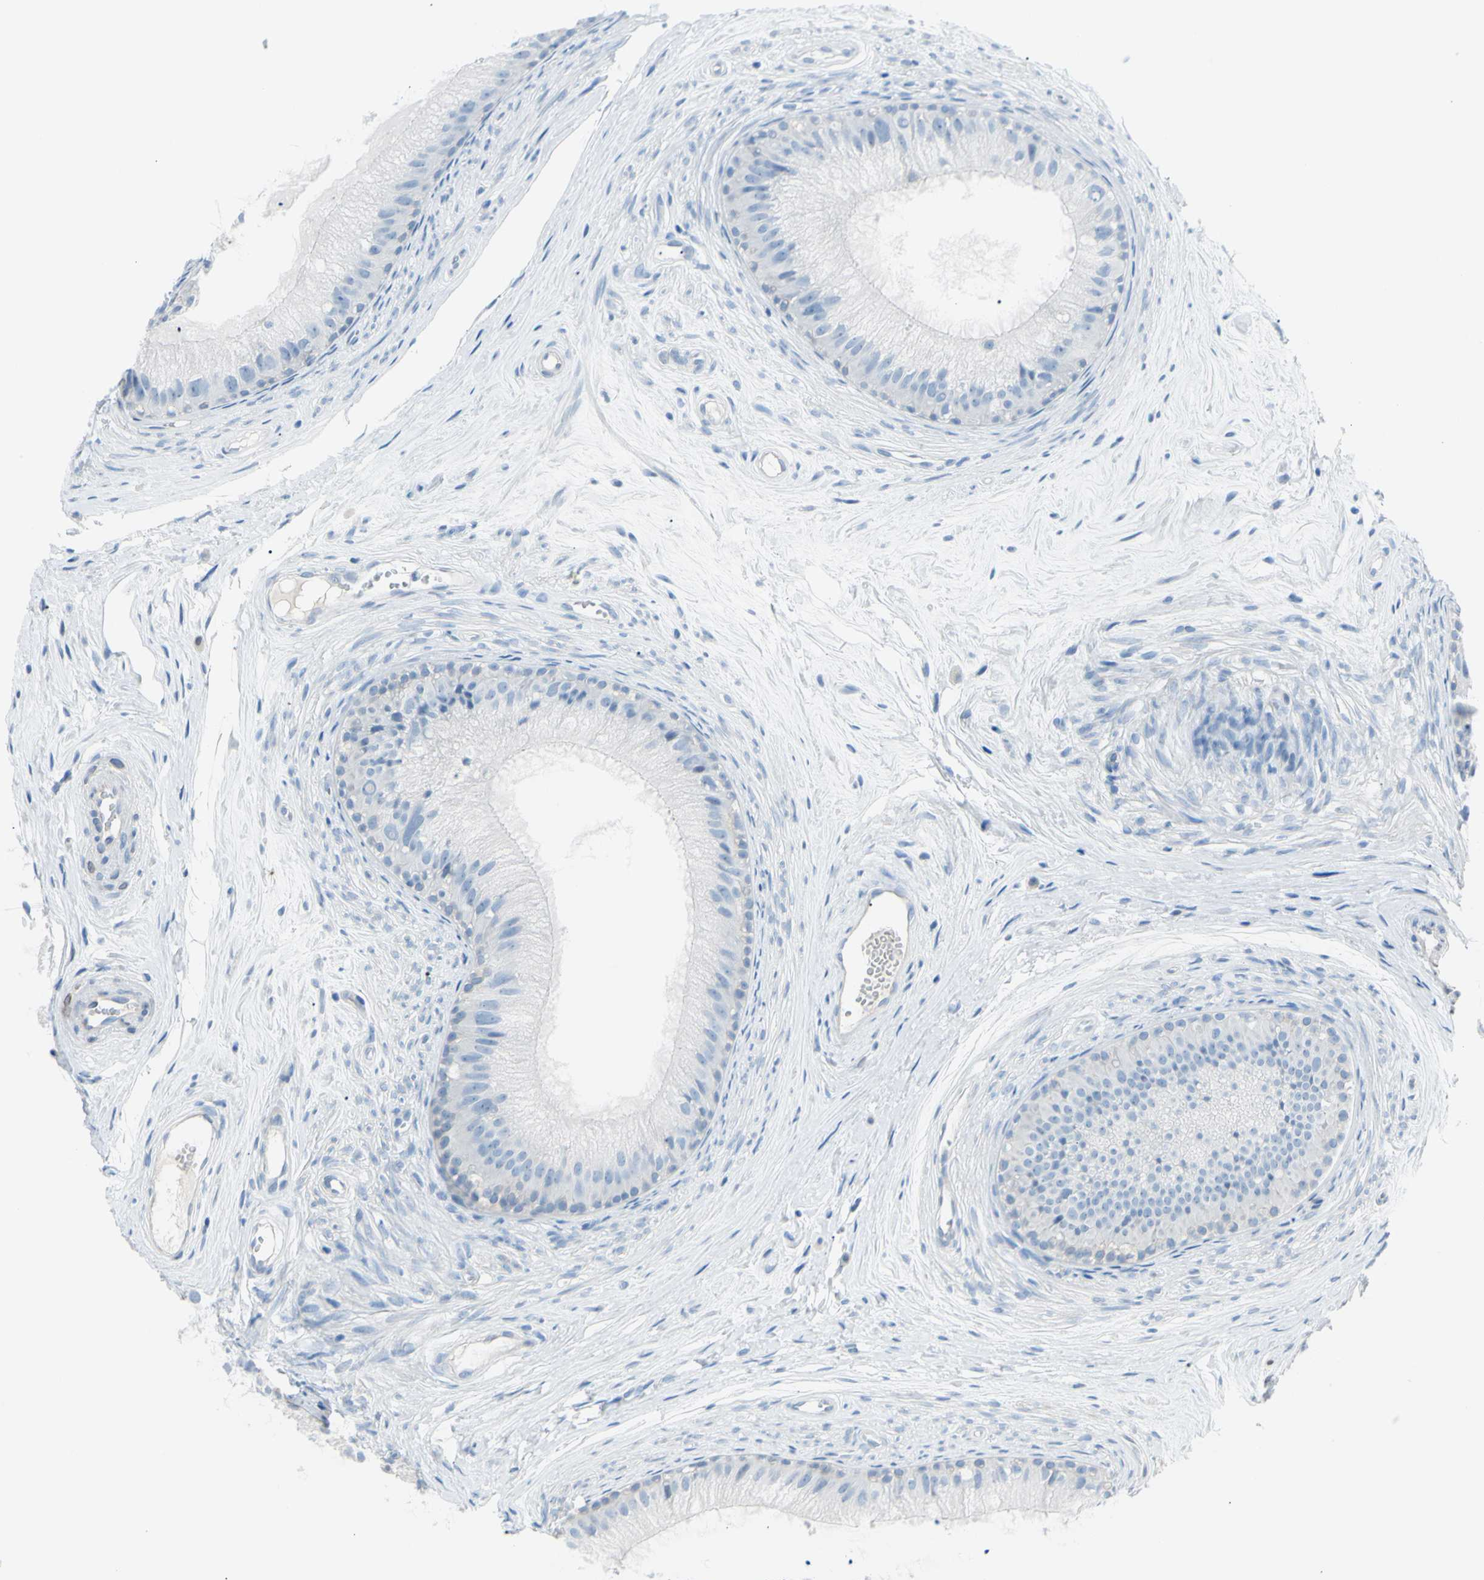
{"staining": {"intensity": "negative", "quantity": "none", "location": "none"}, "tissue": "epididymis", "cell_type": "Glandular cells", "image_type": "normal", "snomed": [{"axis": "morphology", "description": "Normal tissue, NOS"}, {"axis": "topography", "description": "Epididymis"}], "caption": "This is a image of immunohistochemistry (IHC) staining of unremarkable epididymis, which shows no expression in glandular cells.", "gene": "TFPI2", "patient": {"sex": "male", "age": 56}}